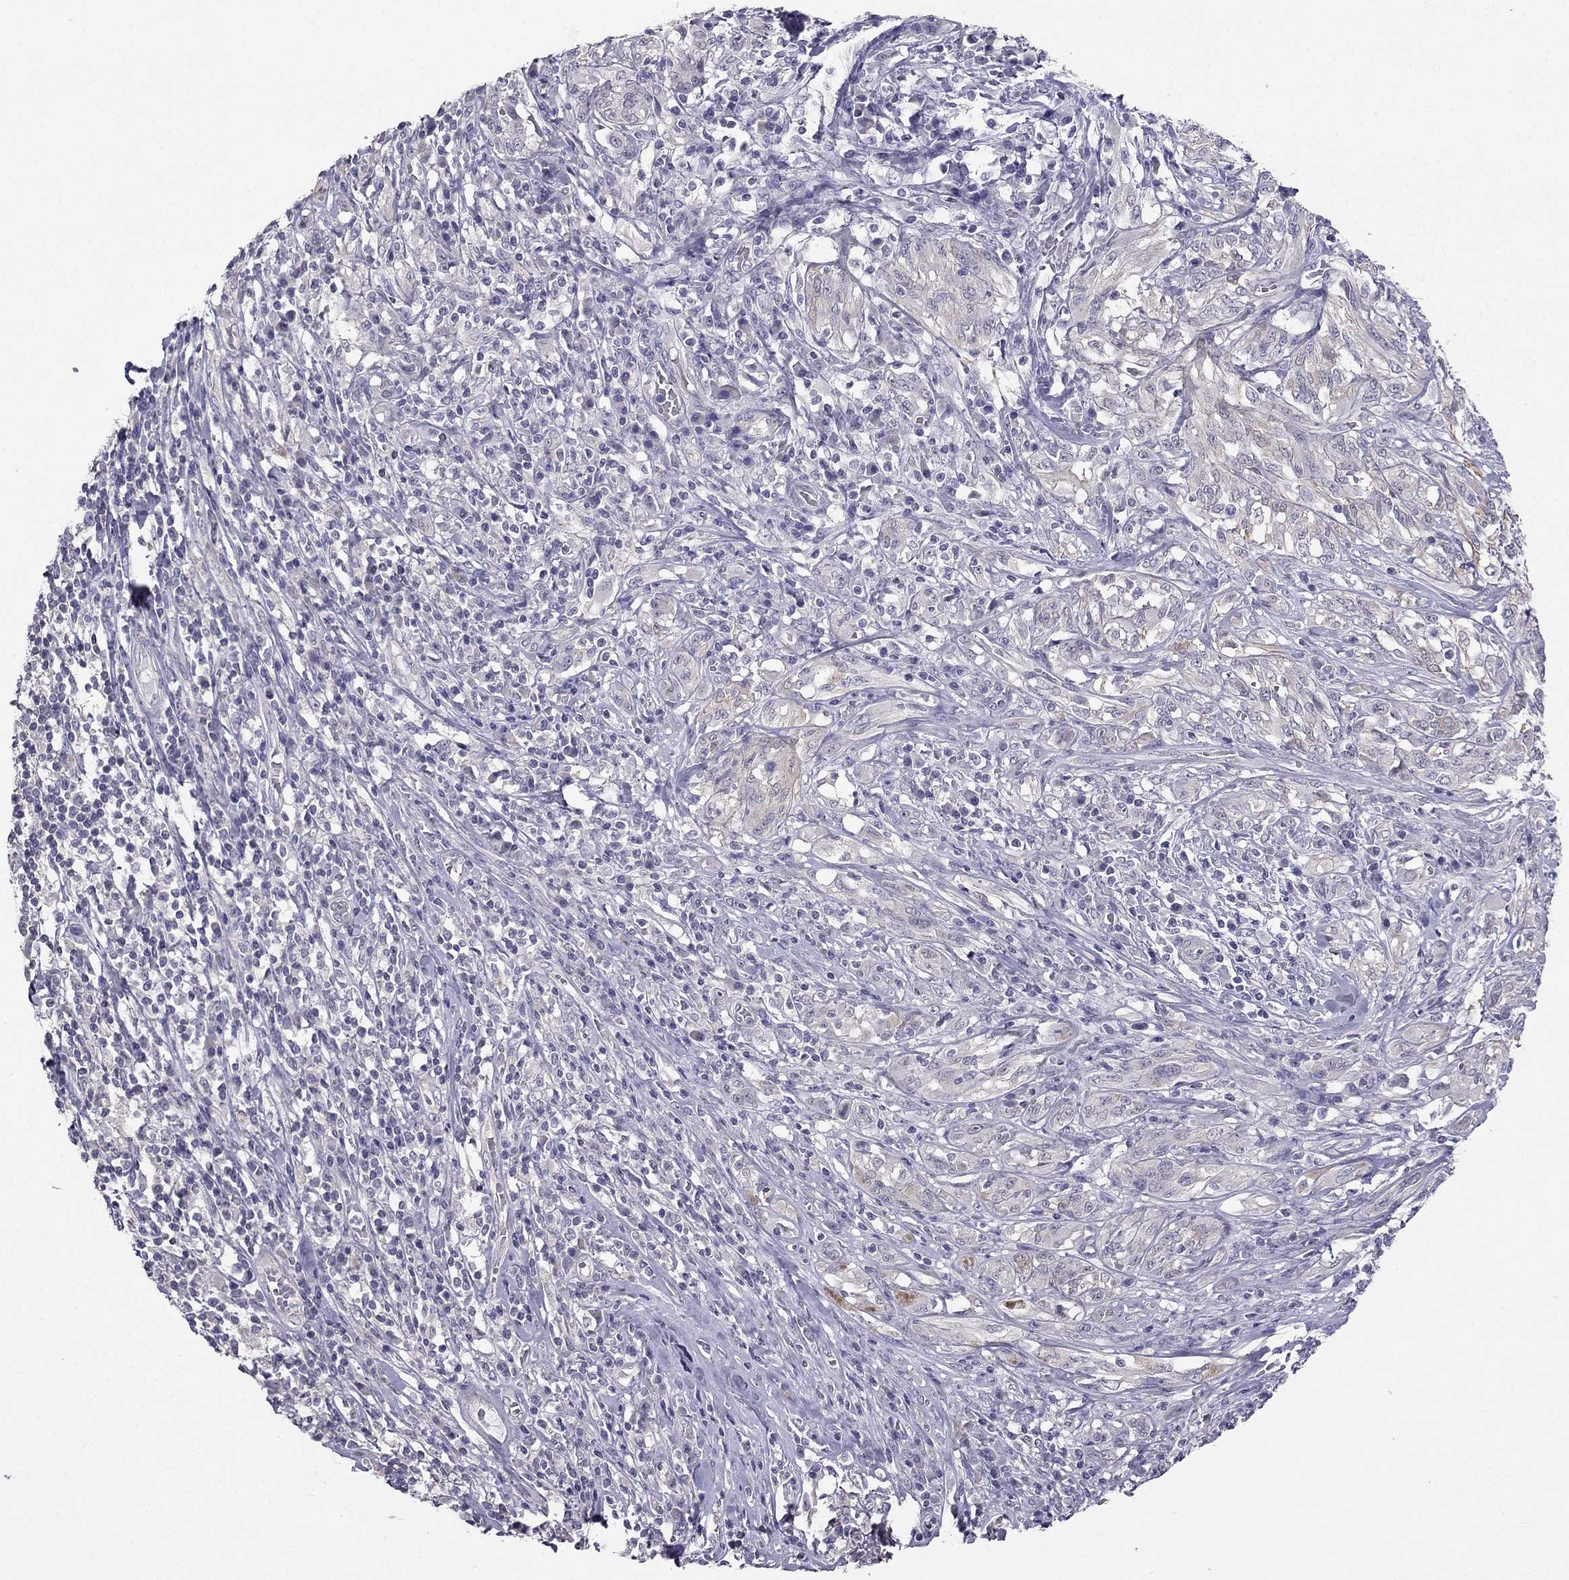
{"staining": {"intensity": "moderate", "quantity": "<25%", "location": "cytoplasmic/membranous"}, "tissue": "melanoma", "cell_type": "Tumor cells", "image_type": "cancer", "snomed": [{"axis": "morphology", "description": "Malignant melanoma, NOS"}, {"axis": "topography", "description": "Skin"}], "caption": "Malignant melanoma stained with a protein marker demonstrates moderate staining in tumor cells.", "gene": "HSFX1", "patient": {"sex": "female", "age": 91}}